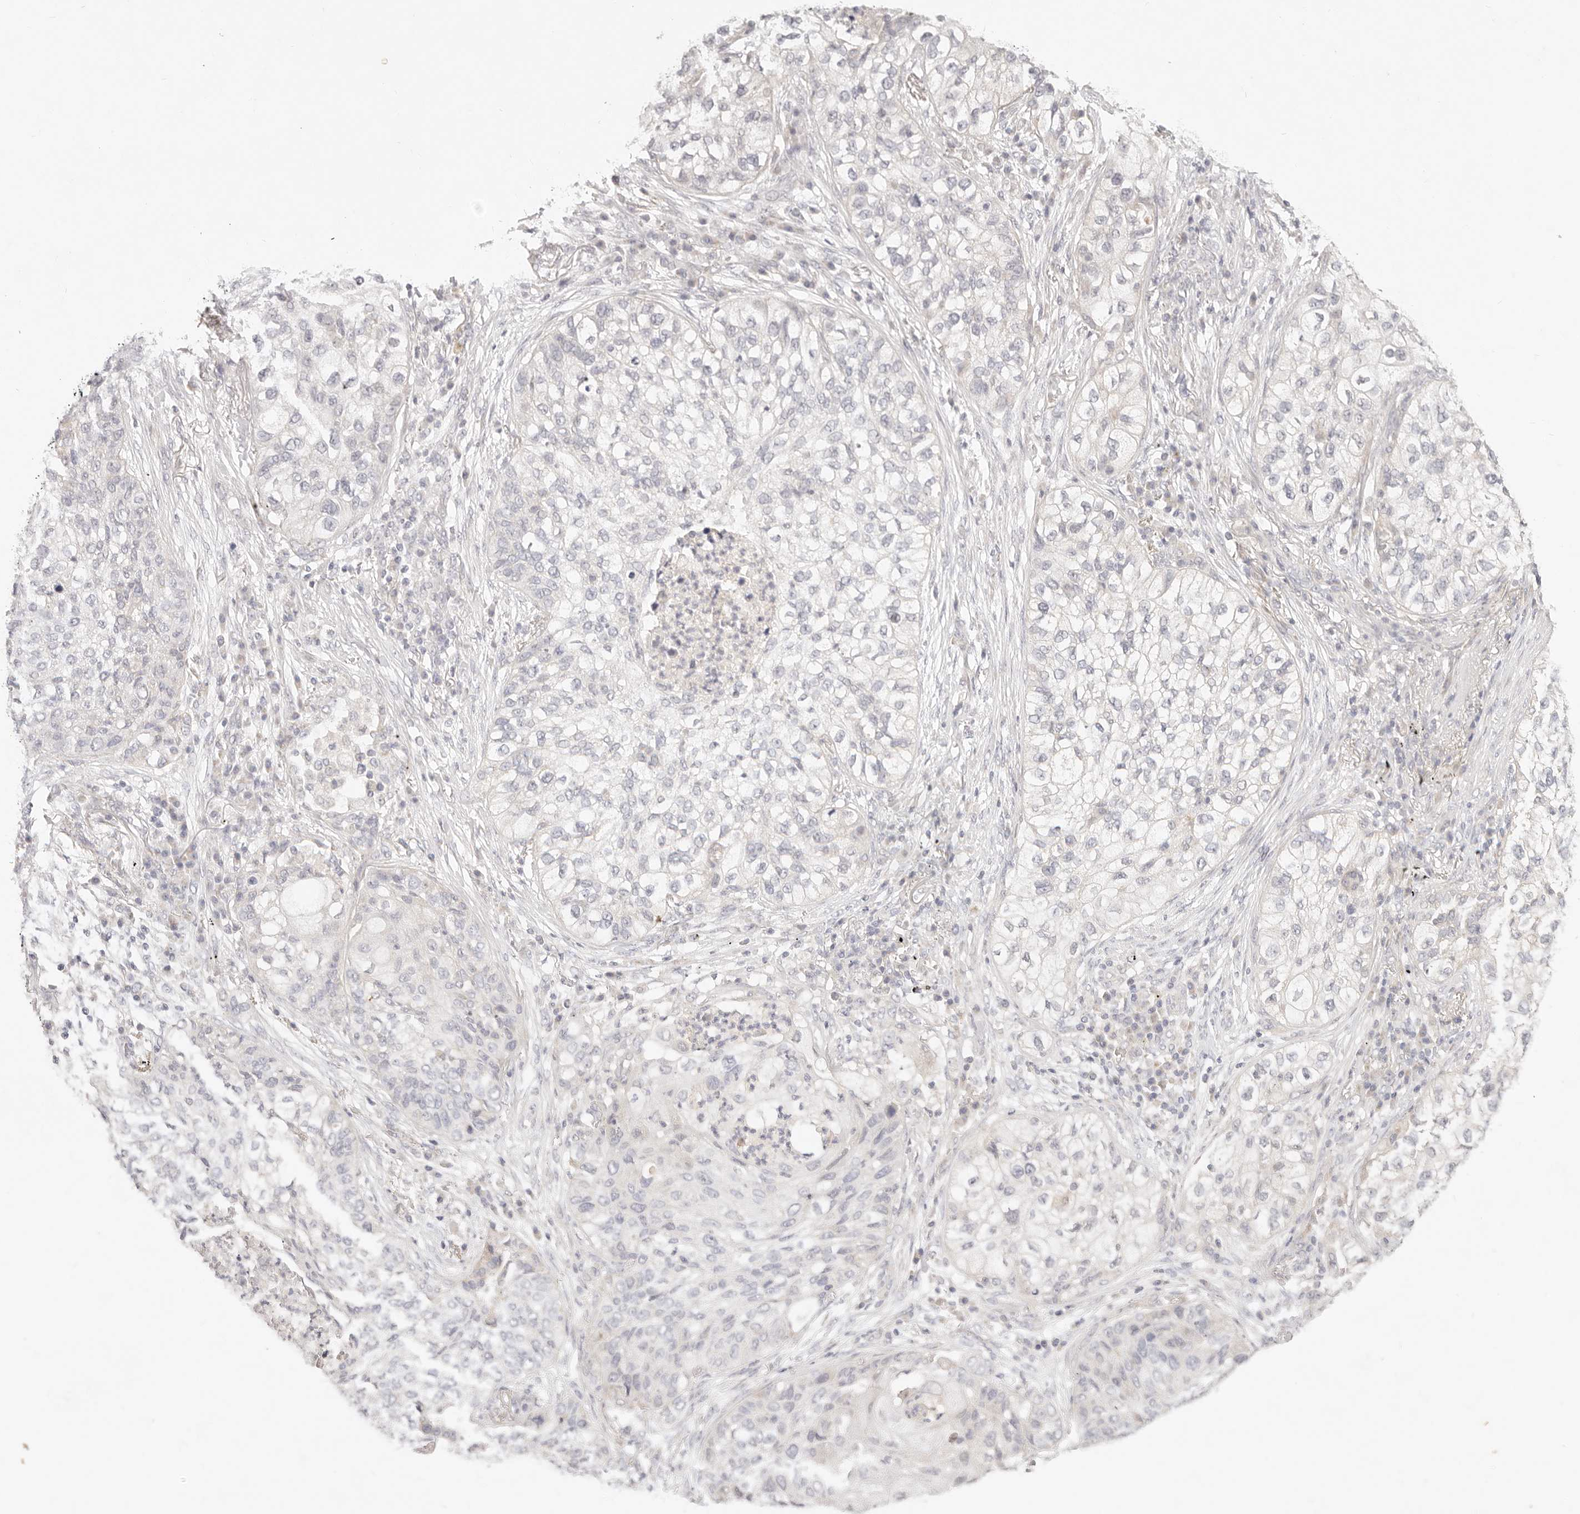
{"staining": {"intensity": "negative", "quantity": "none", "location": "none"}, "tissue": "lung cancer", "cell_type": "Tumor cells", "image_type": "cancer", "snomed": [{"axis": "morphology", "description": "Squamous cell carcinoma, NOS"}, {"axis": "topography", "description": "Lung"}], "caption": "Lung squamous cell carcinoma was stained to show a protein in brown. There is no significant expression in tumor cells.", "gene": "GPR156", "patient": {"sex": "female", "age": 63}}